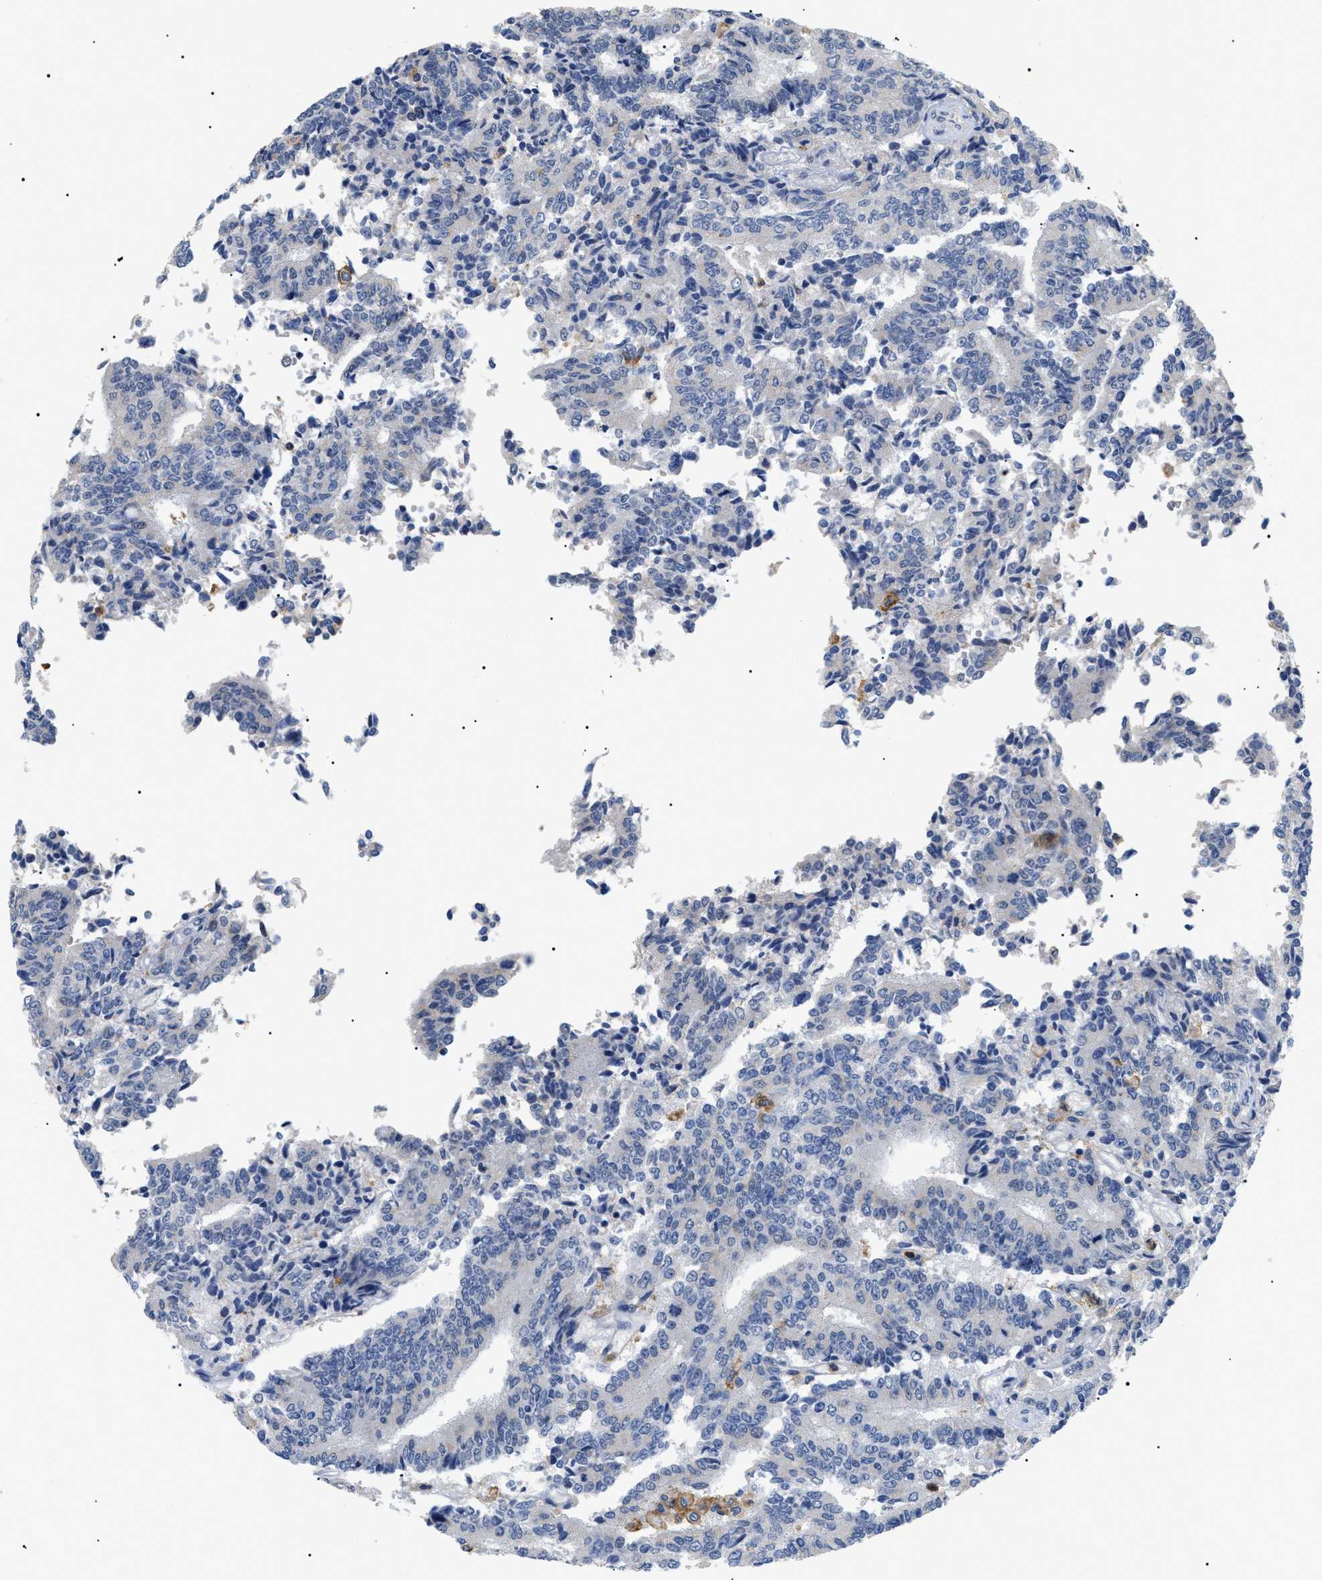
{"staining": {"intensity": "negative", "quantity": "none", "location": "none"}, "tissue": "prostate cancer", "cell_type": "Tumor cells", "image_type": "cancer", "snomed": [{"axis": "morphology", "description": "Normal tissue, NOS"}, {"axis": "morphology", "description": "Adenocarcinoma, High grade"}, {"axis": "topography", "description": "Prostate"}, {"axis": "topography", "description": "Seminal veicle"}], "caption": "Immunohistochemistry (IHC) micrograph of prostate cancer (high-grade adenocarcinoma) stained for a protein (brown), which demonstrates no staining in tumor cells.", "gene": "CD300A", "patient": {"sex": "male", "age": 55}}